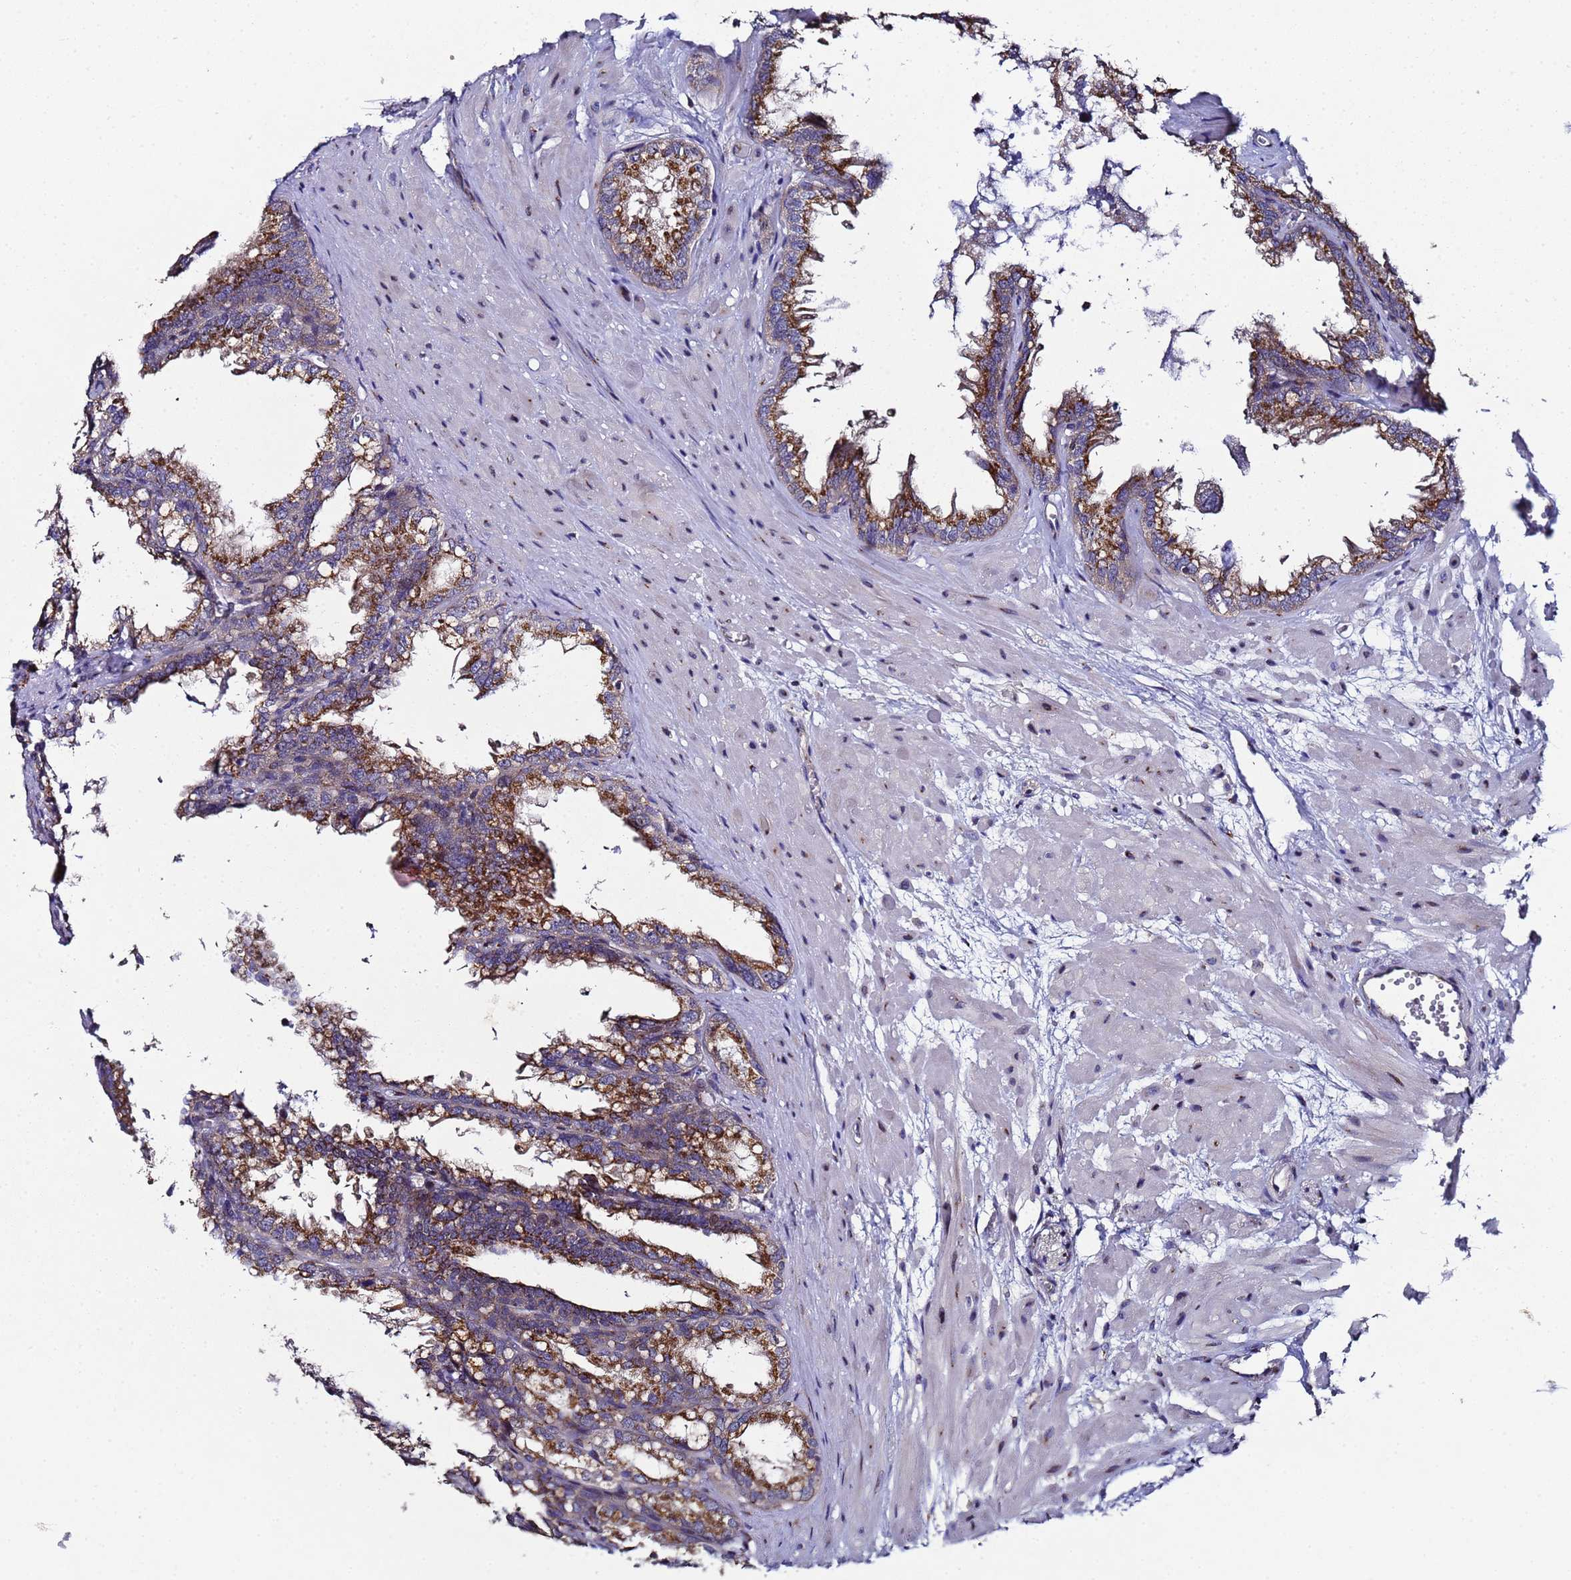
{"staining": {"intensity": "strong", "quantity": ">75%", "location": "cytoplasmic/membranous"}, "tissue": "seminal vesicle", "cell_type": "Glandular cells", "image_type": "normal", "snomed": [{"axis": "morphology", "description": "Normal tissue, NOS"}, {"axis": "topography", "description": "Prostate"}, {"axis": "topography", "description": "Seminal veicle"}], "caption": "Protein expression analysis of normal human seminal vesicle reveals strong cytoplasmic/membranous positivity in approximately >75% of glandular cells. Nuclei are stained in blue.", "gene": "NSUN6", "patient": {"sex": "male", "age": 51}}